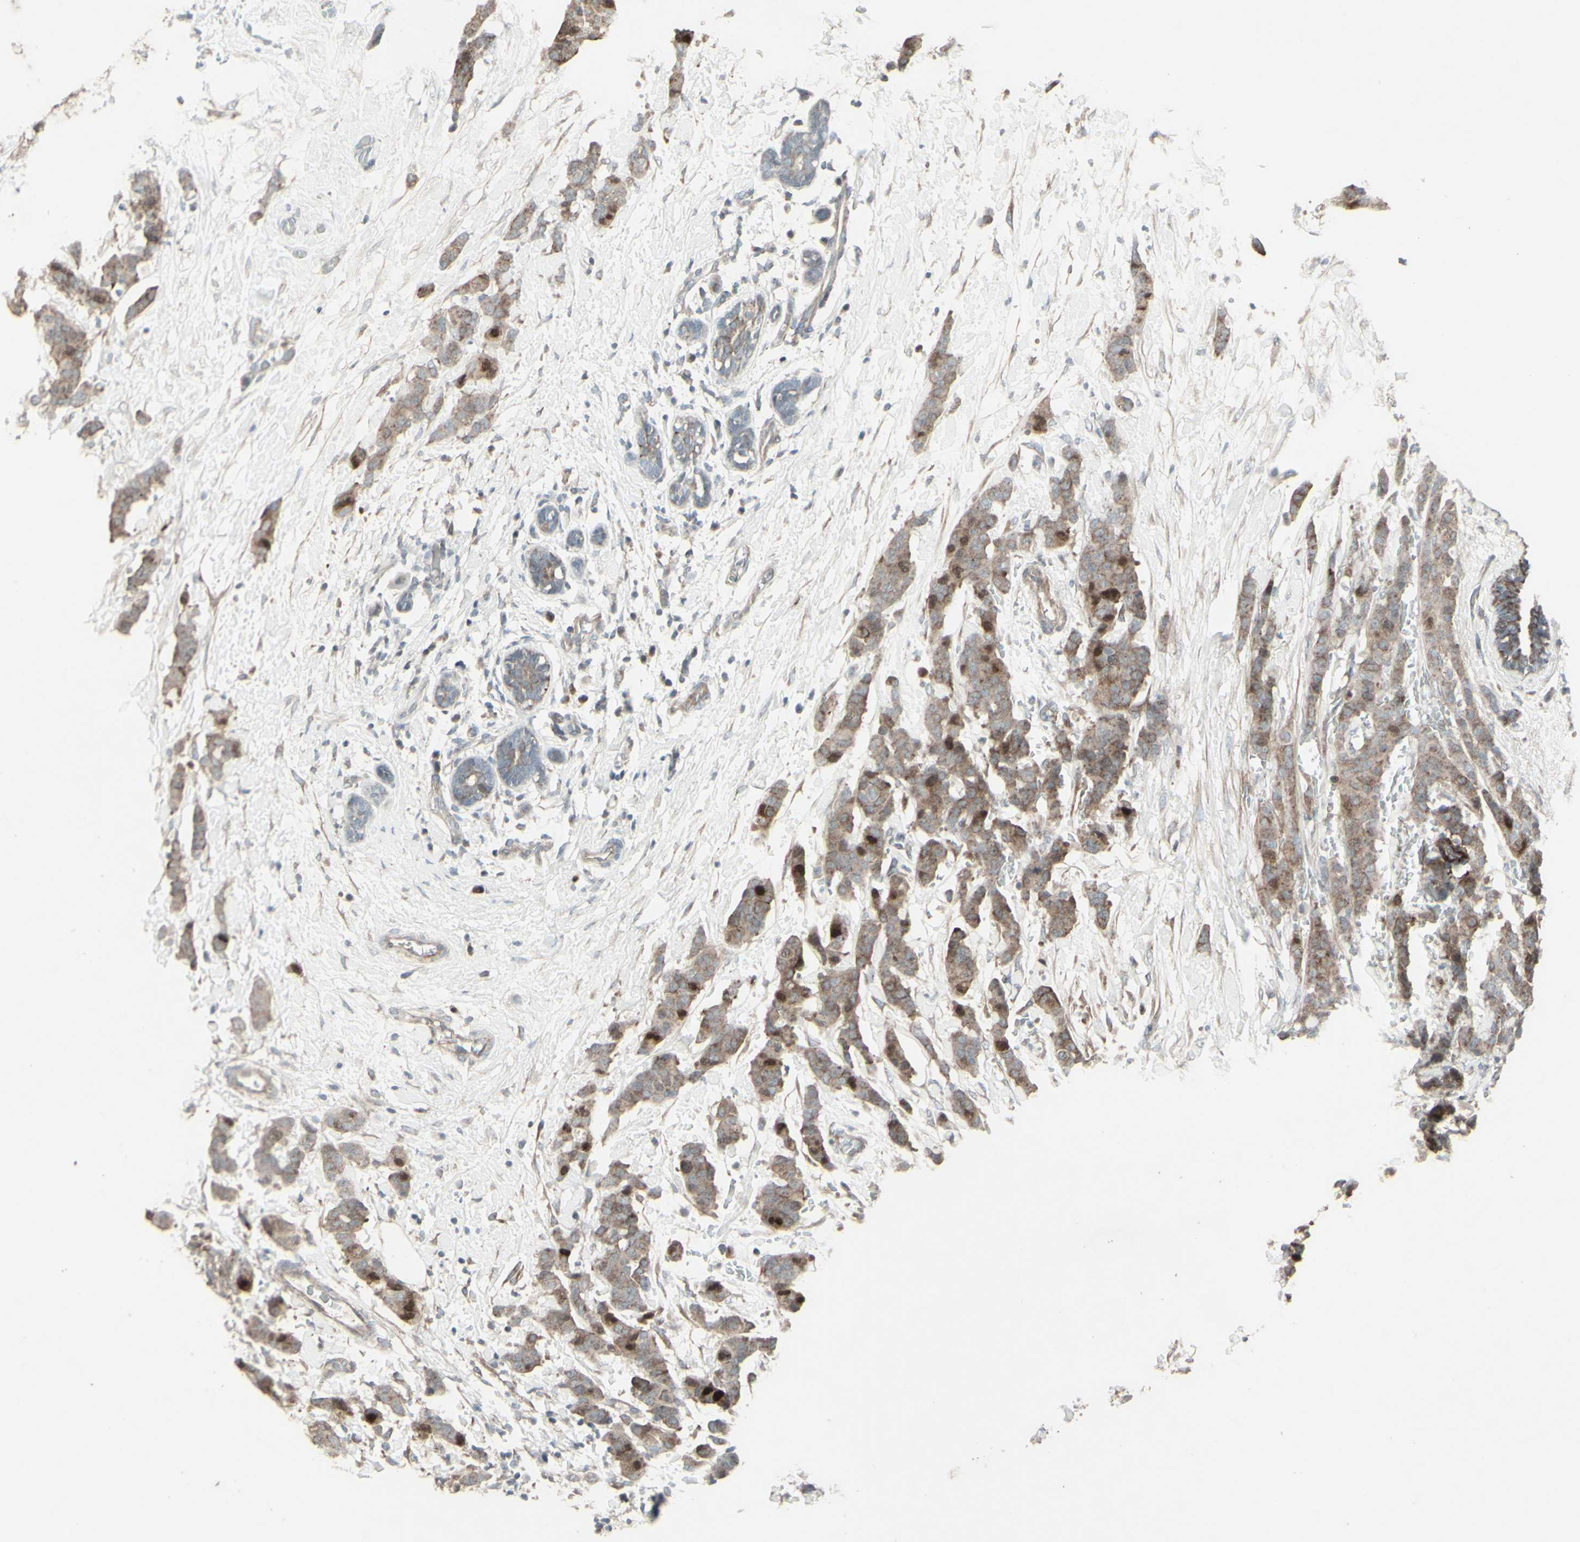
{"staining": {"intensity": "moderate", "quantity": "<25%", "location": "cytoplasmic/membranous,nuclear"}, "tissue": "breast cancer", "cell_type": "Tumor cells", "image_type": "cancer", "snomed": [{"axis": "morphology", "description": "Normal tissue, NOS"}, {"axis": "morphology", "description": "Duct carcinoma"}, {"axis": "topography", "description": "Breast"}], "caption": "A low amount of moderate cytoplasmic/membranous and nuclear expression is present in about <25% of tumor cells in invasive ductal carcinoma (breast) tissue. The staining was performed using DAB (3,3'-diaminobenzidine), with brown indicating positive protein expression. Nuclei are stained blue with hematoxylin.", "gene": "GMNN", "patient": {"sex": "female", "age": 40}}